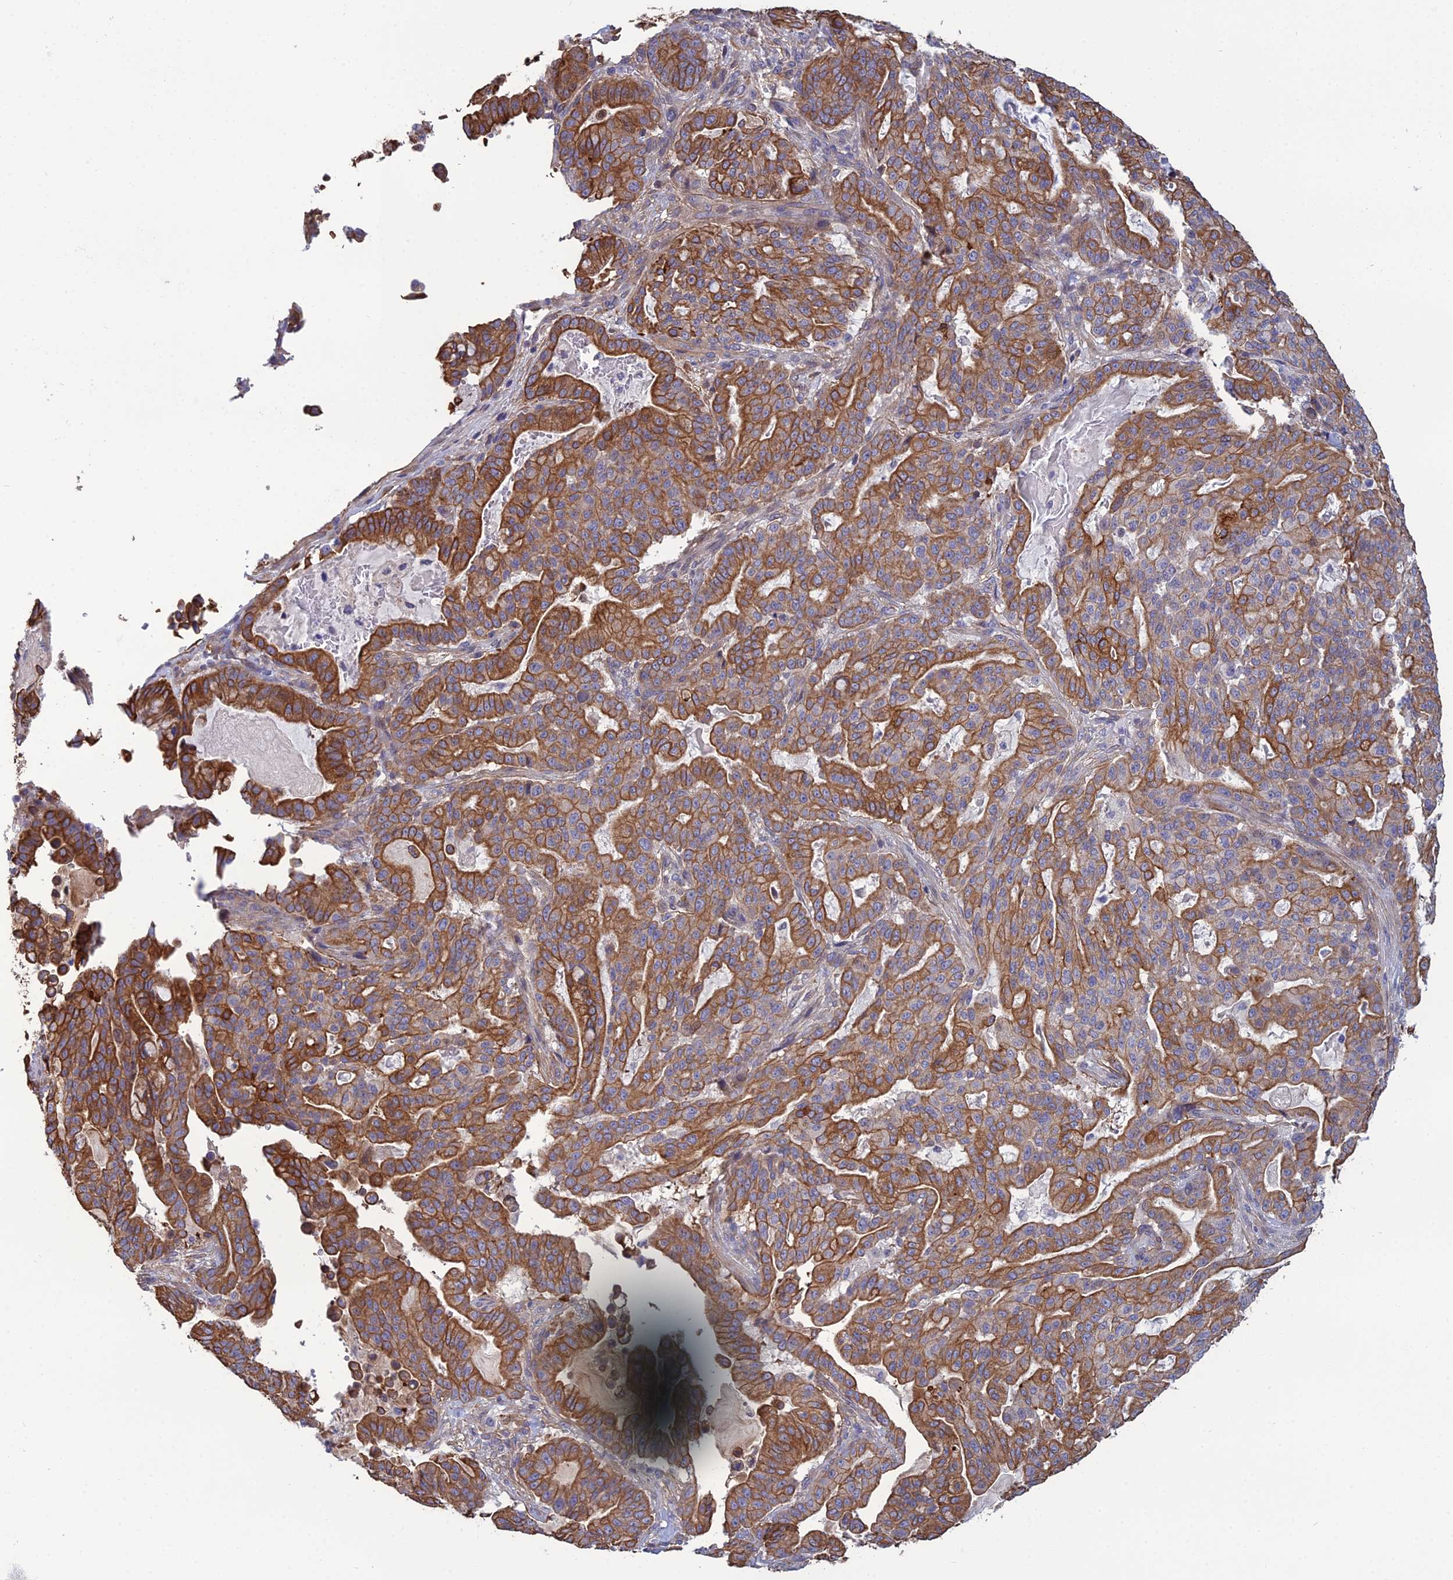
{"staining": {"intensity": "strong", "quantity": ">75%", "location": "cytoplasmic/membranous"}, "tissue": "pancreatic cancer", "cell_type": "Tumor cells", "image_type": "cancer", "snomed": [{"axis": "morphology", "description": "Adenocarcinoma, NOS"}, {"axis": "topography", "description": "Pancreas"}], "caption": "Immunohistochemical staining of adenocarcinoma (pancreatic) reveals high levels of strong cytoplasmic/membranous protein expression in about >75% of tumor cells.", "gene": "LZTS2", "patient": {"sex": "male", "age": 63}}